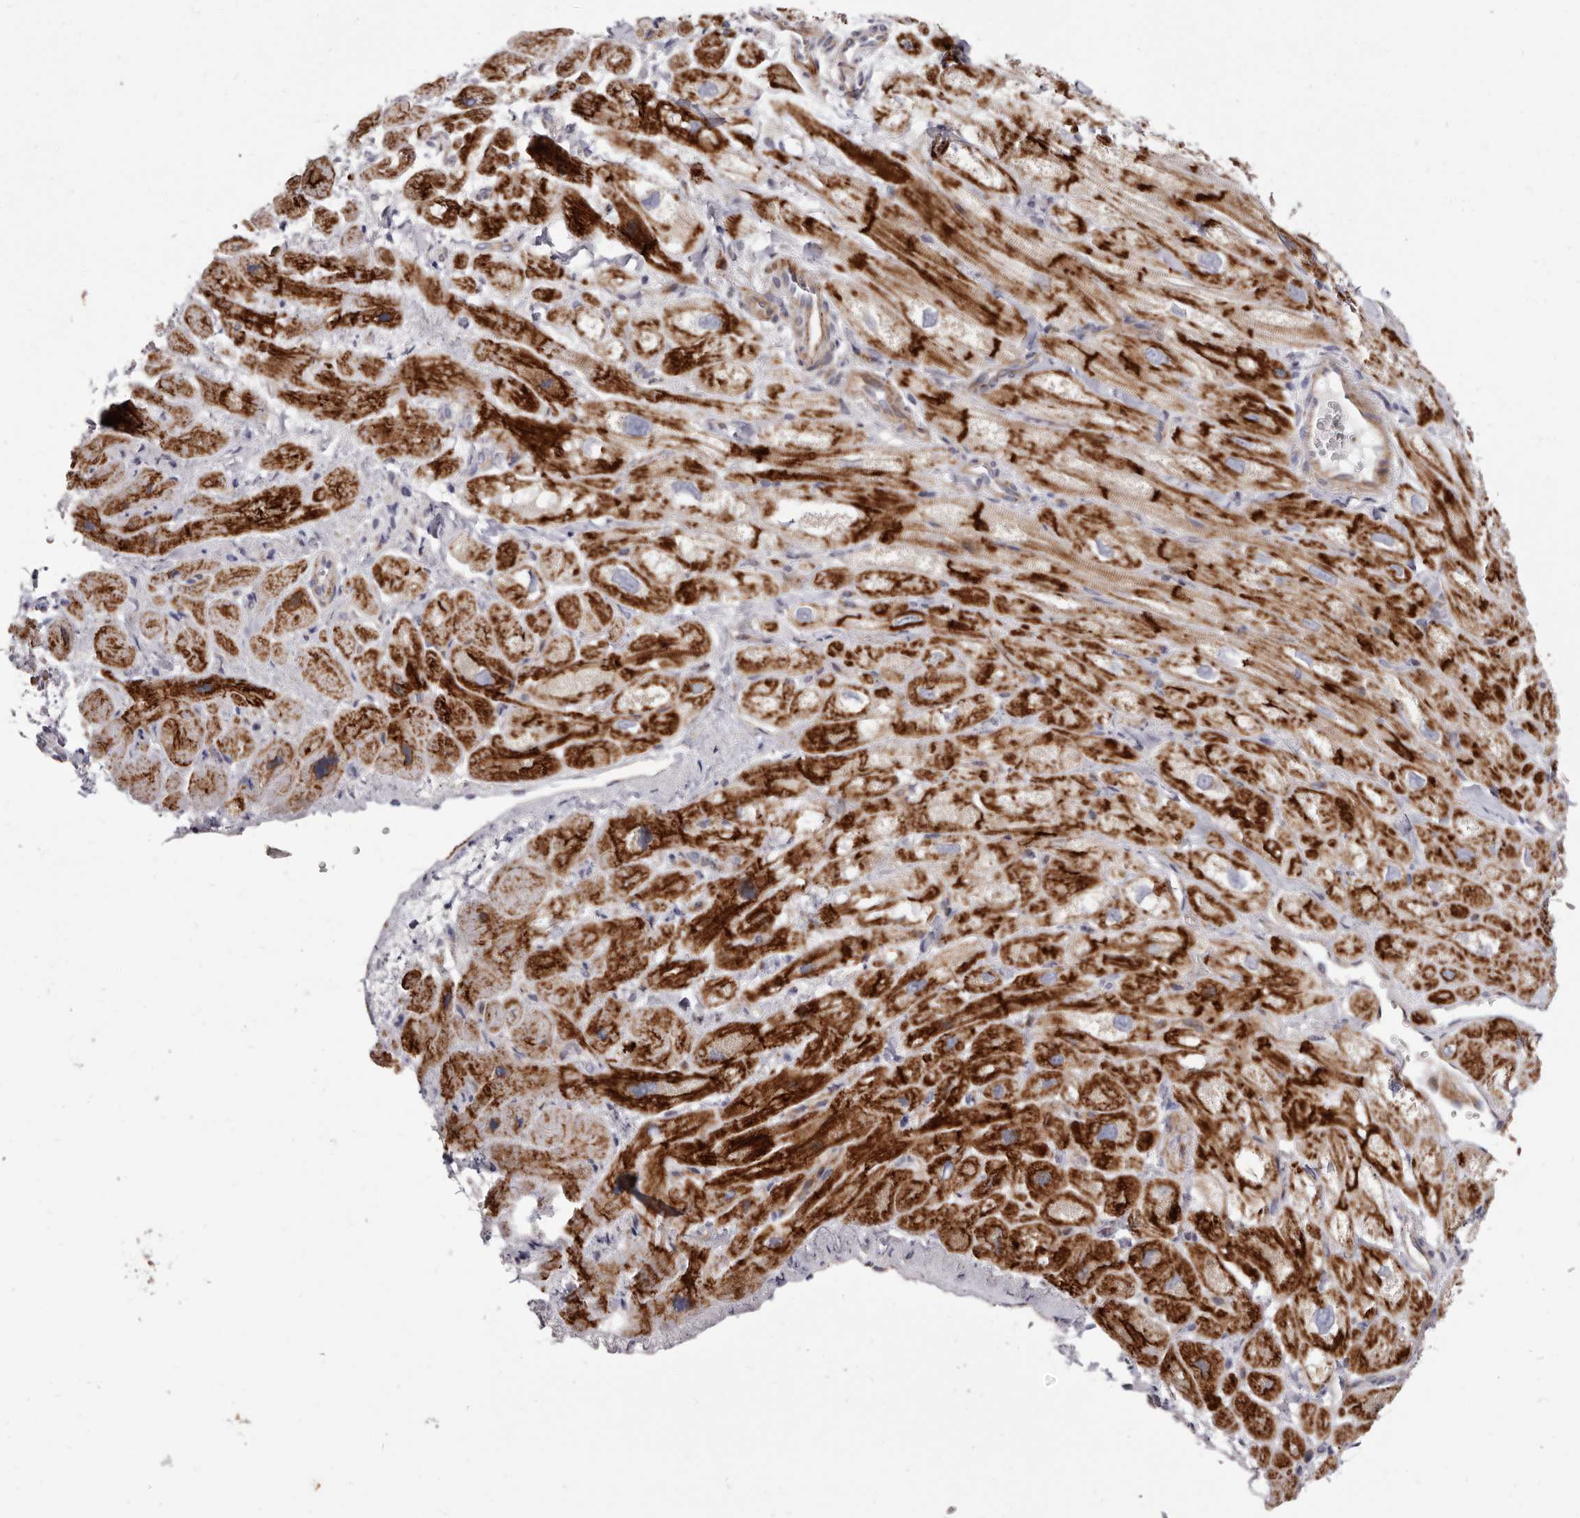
{"staining": {"intensity": "moderate", "quantity": "25%-75%", "location": "cytoplasmic/membranous"}, "tissue": "heart muscle", "cell_type": "Cardiomyocytes", "image_type": "normal", "snomed": [{"axis": "morphology", "description": "Normal tissue, NOS"}, {"axis": "topography", "description": "Heart"}], "caption": "IHC photomicrograph of benign heart muscle stained for a protein (brown), which shows medium levels of moderate cytoplasmic/membranous positivity in about 25%-75% of cardiomyocytes.", "gene": "AIDA", "patient": {"sex": "male", "age": 49}}